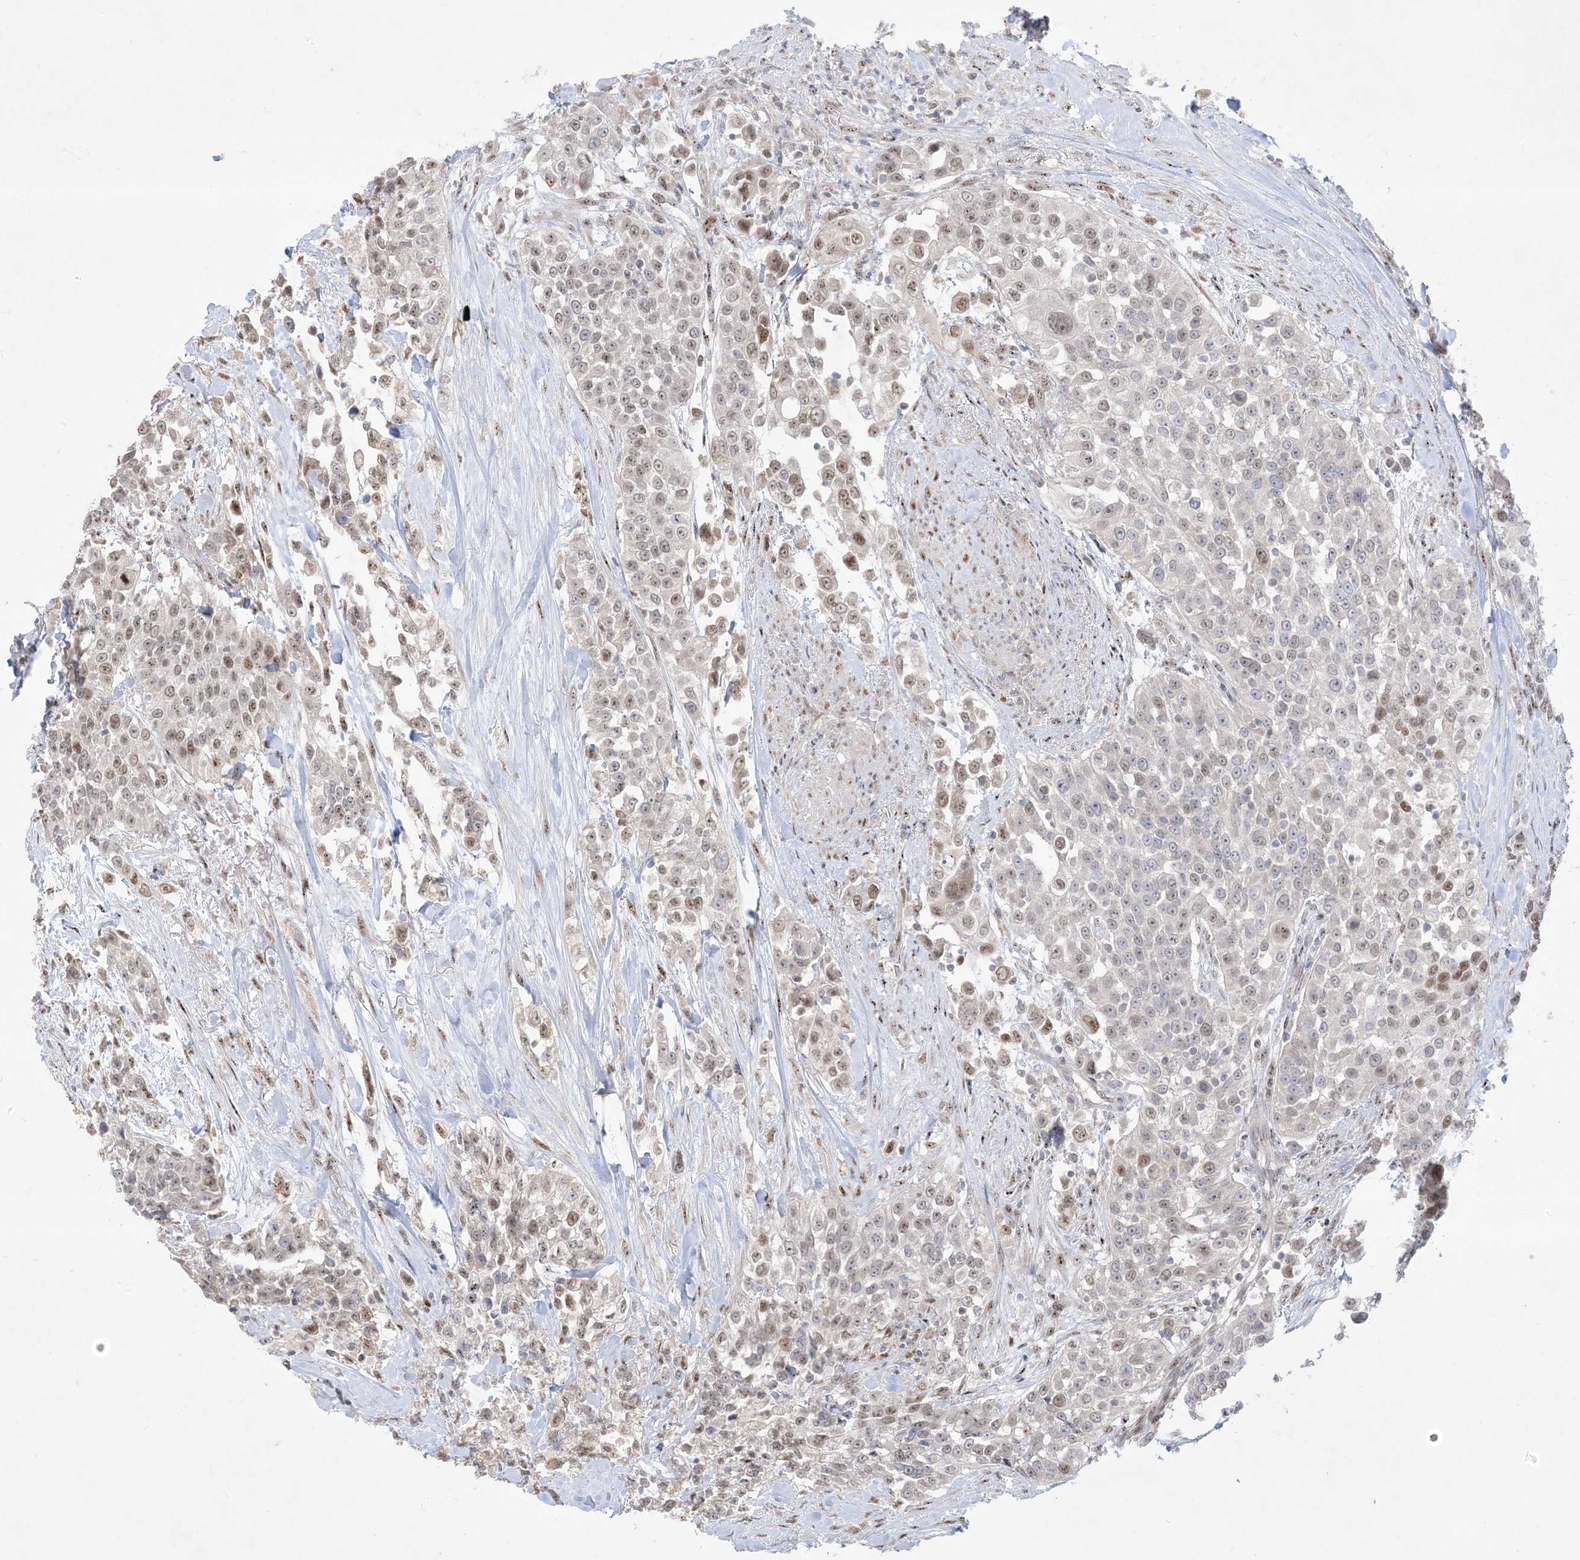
{"staining": {"intensity": "weak", "quantity": "<25%", "location": "nuclear"}, "tissue": "urothelial cancer", "cell_type": "Tumor cells", "image_type": "cancer", "snomed": [{"axis": "morphology", "description": "Urothelial carcinoma, High grade"}, {"axis": "topography", "description": "Urinary bladder"}], "caption": "Tumor cells are negative for protein expression in human urothelial carcinoma (high-grade). (DAB IHC visualized using brightfield microscopy, high magnification).", "gene": "BHLHE40", "patient": {"sex": "female", "age": 80}}